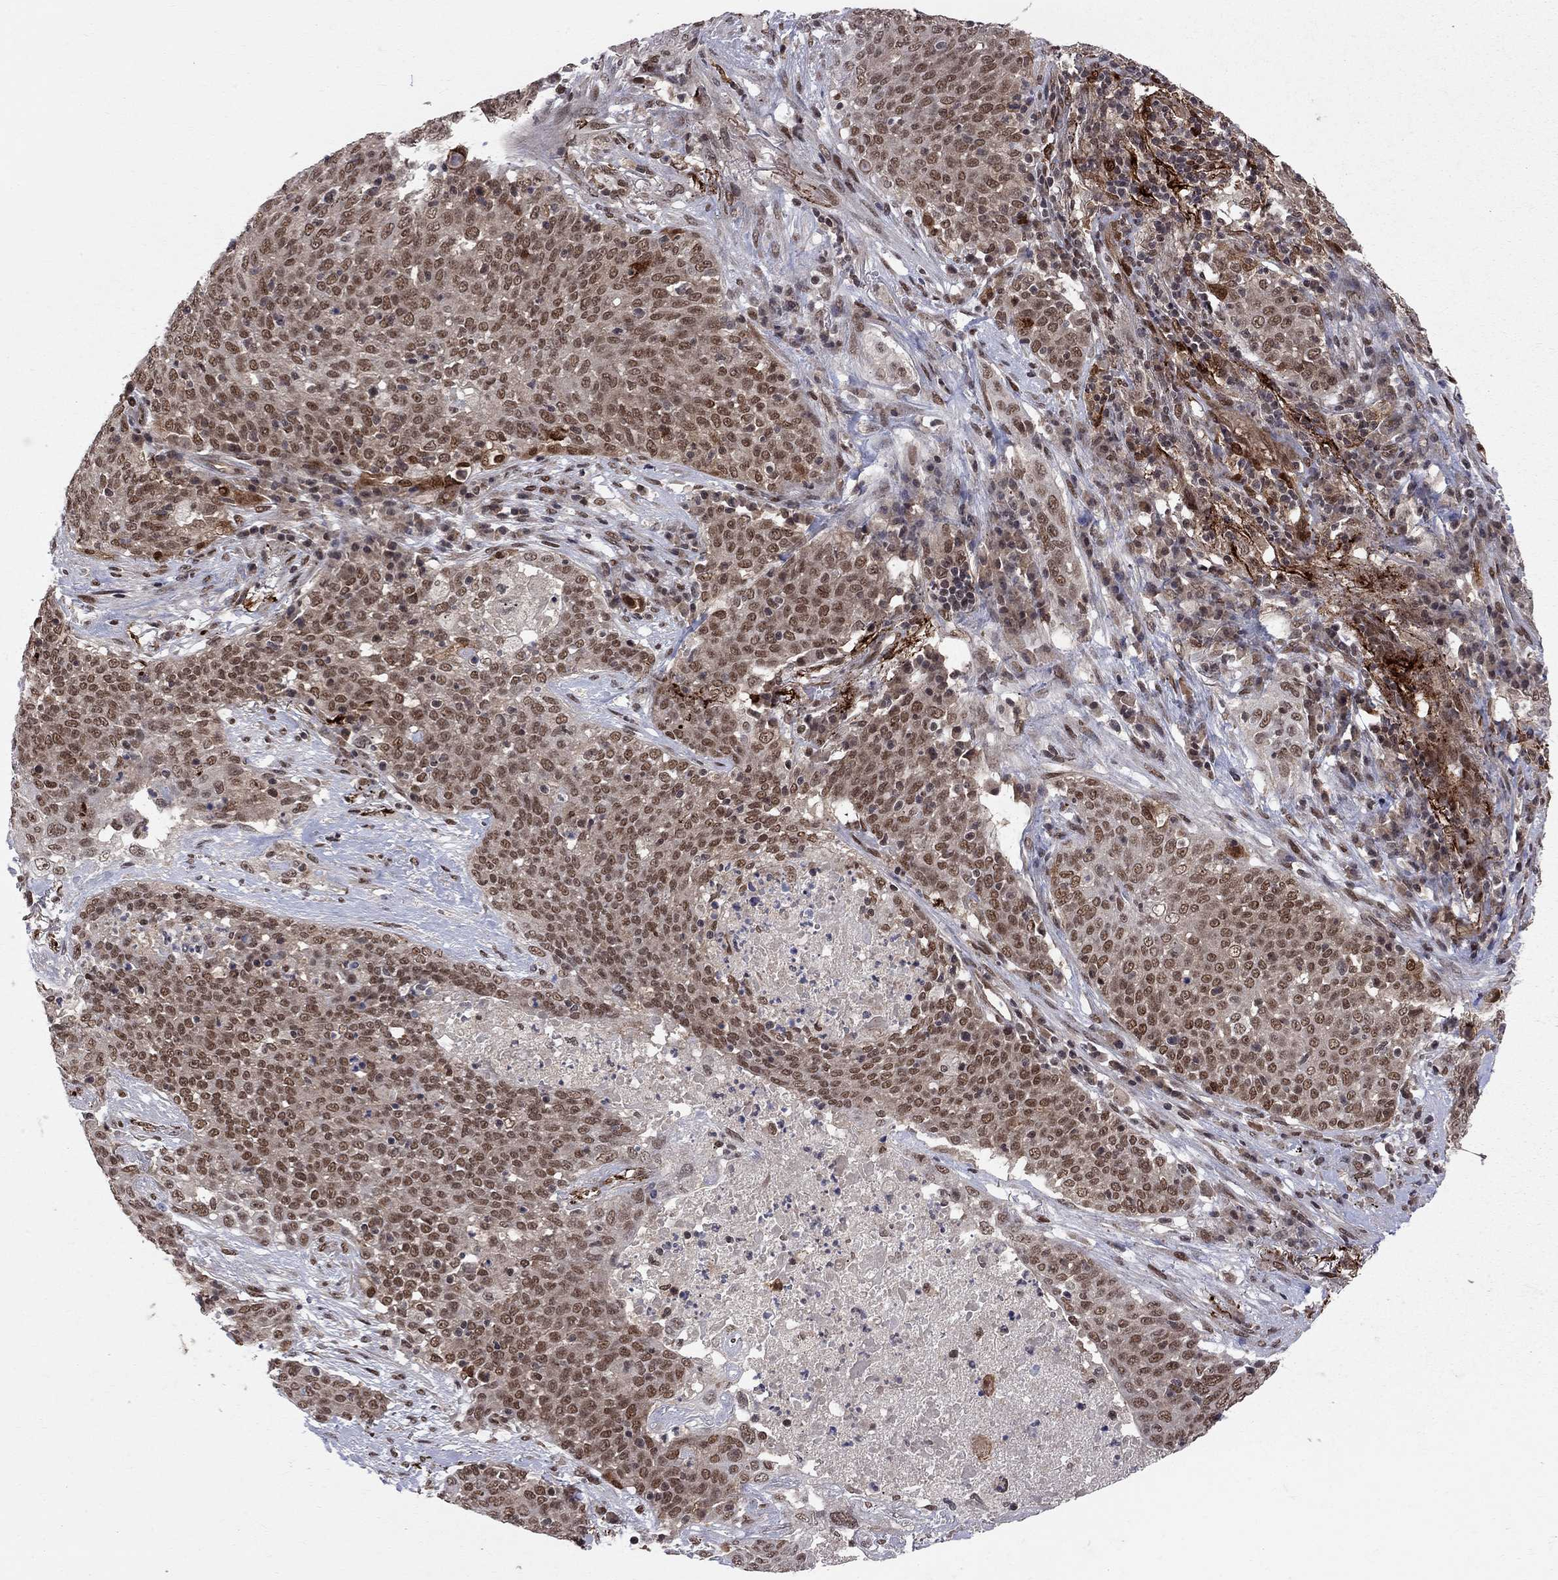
{"staining": {"intensity": "moderate", "quantity": ">75%", "location": "nuclear"}, "tissue": "lung cancer", "cell_type": "Tumor cells", "image_type": "cancer", "snomed": [{"axis": "morphology", "description": "Squamous cell carcinoma, NOS"}, {"axis": "topography", "description": "Lung"}], "caption": "IHC photomicrograph of lung cancer (squamous cell carcinoma) stained for a protein (brown), which displays medium levels of moderate nuclear positivity in about >75% of tumor cells.", "gene": "SAP30L", "patient": {"sex": "male", "age": 82}}